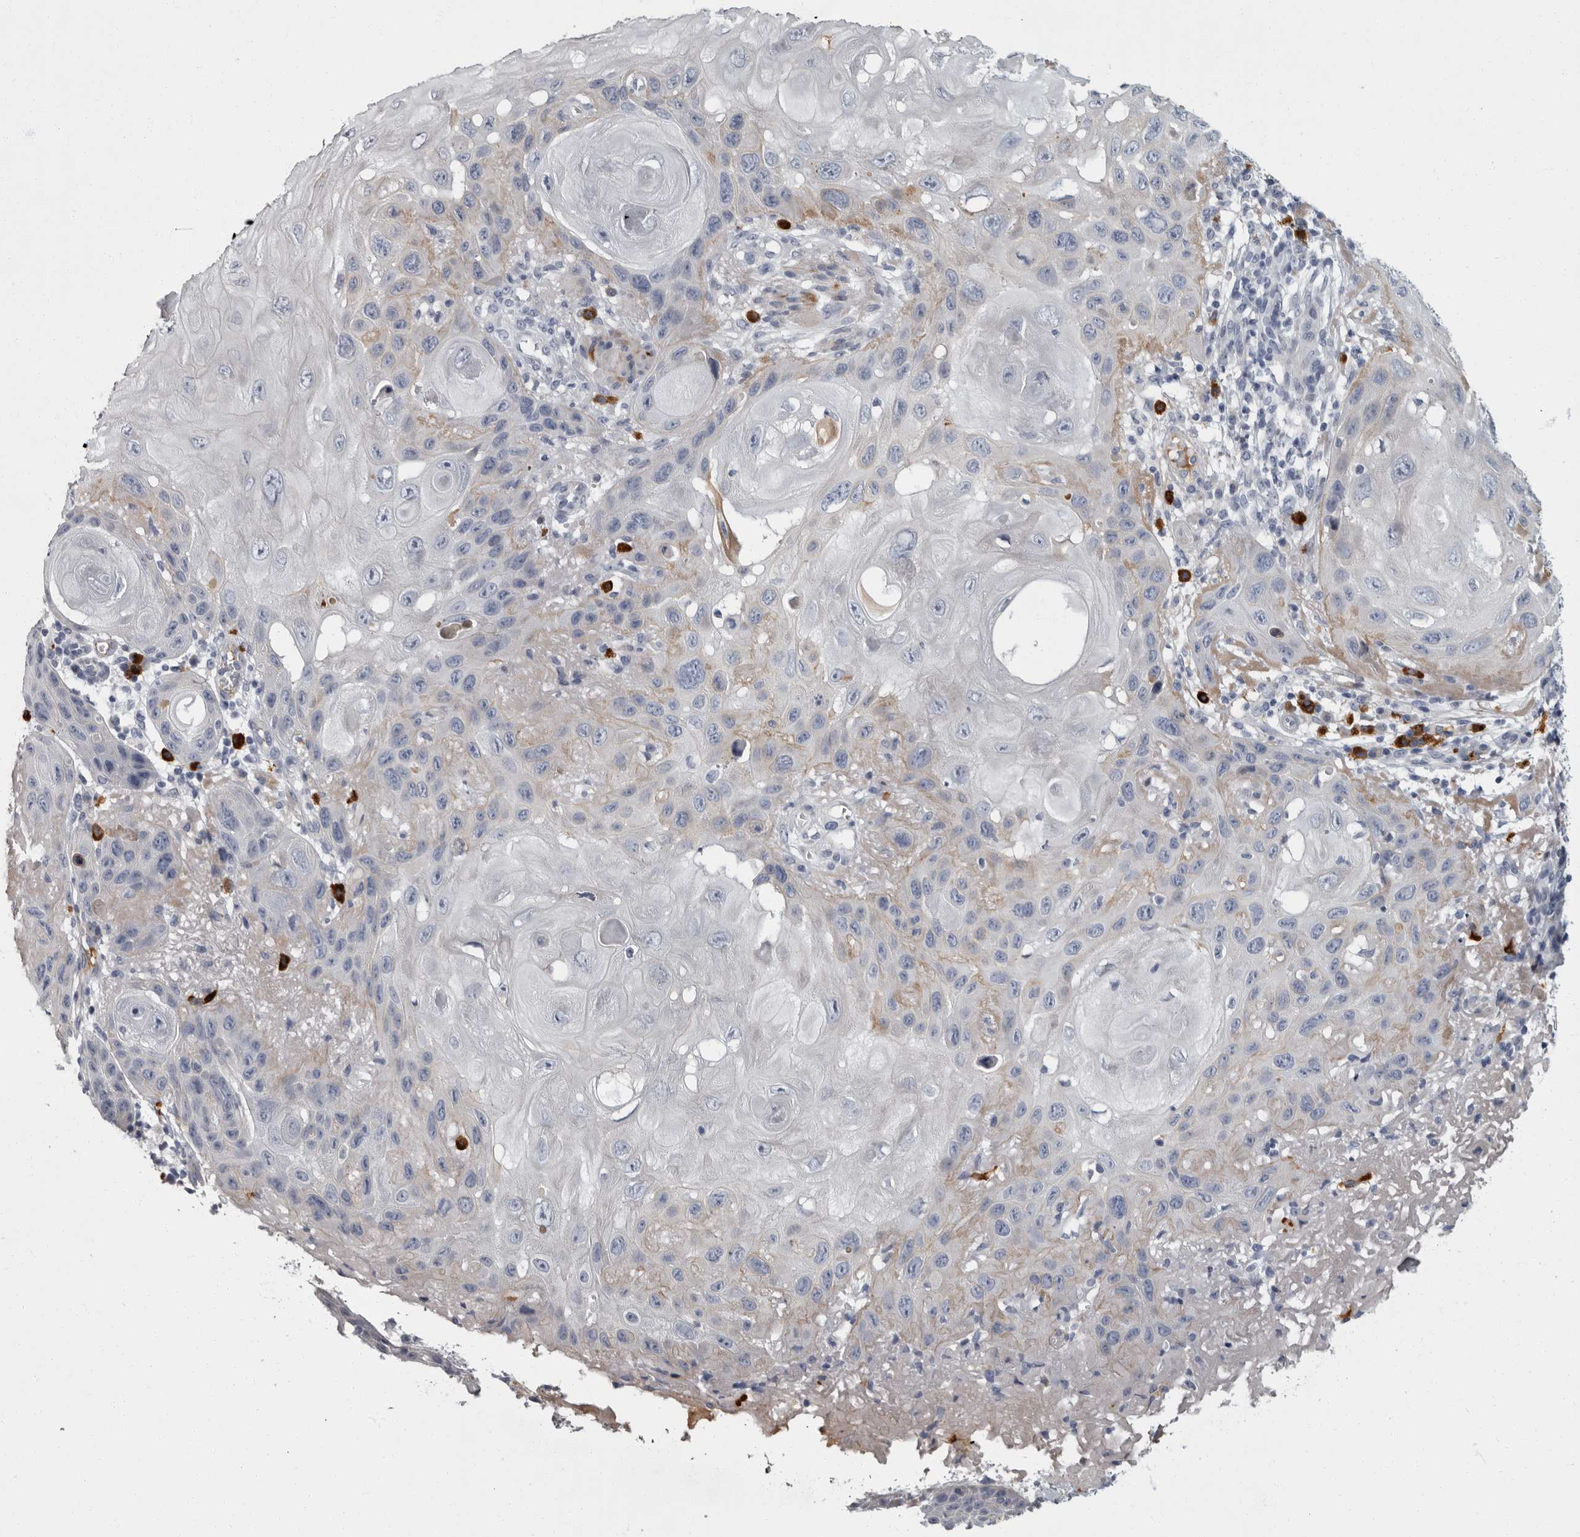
{"staining": {"intensity": "weak", "quantity": "<25%", "location": "cytoplasmic/membranous"}, "tissue": "skin cancer", "cell_type": "Tumor cells", "image_type": "cancer", "snomed": [{"axis": "morphology", "description": "Normal tissue, NOS"}, {"axis": "morphology", "description": "Squamous cell carcinoma, NOS"}, {"axis": "topography", "description": "Skin"}], "caption": "An immunohistochemistry micrograph of squamous cell carcinoma (skin) is shown. There is no staining in tumor cells of squamous cell carcinoma (skin).", "gene": "SLC25A39", "patient": {"sex": "female", "age": 96}}